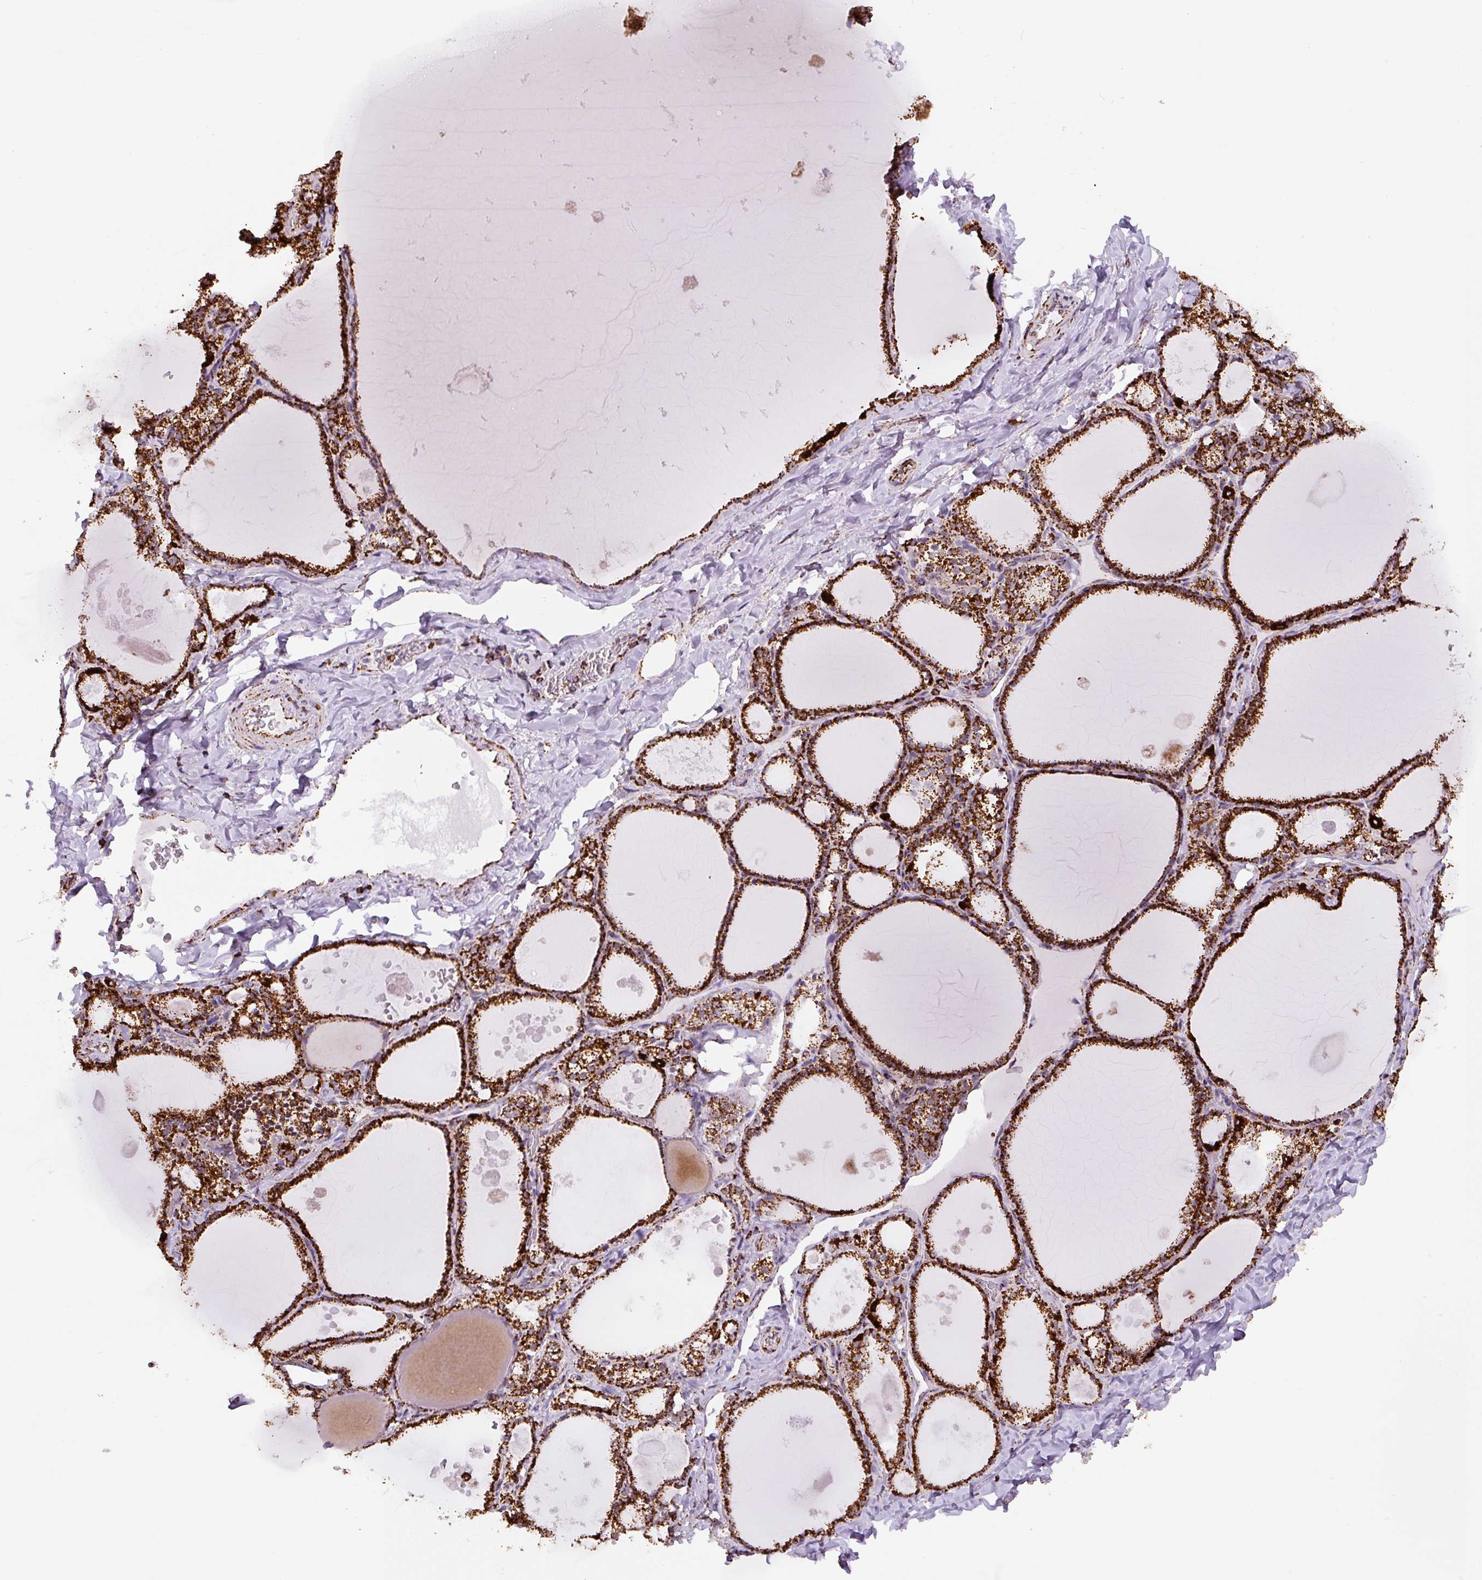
{"staining": {"intensity": "strong", "quantity": ">75%", "location": "cytoplasmic/membranous"}, "tissue": "thyroid gland", "cell_type": "Glandular cells", "image_type": "normal", "snomed": [{"axis": "morphology", "description": "Normal tissue, NOS"}, {"axis": "topography", "description": "Thyroid gland"}], "caption": "DAB immunohistochemical staining of unremarkable thyroid gland reveals strong cytoplasmic/membranous protein positivity in approximately >75% of glandular cells.", "gene": "ATP5F1A", "patient": {"sex": "male", "age": 56}}